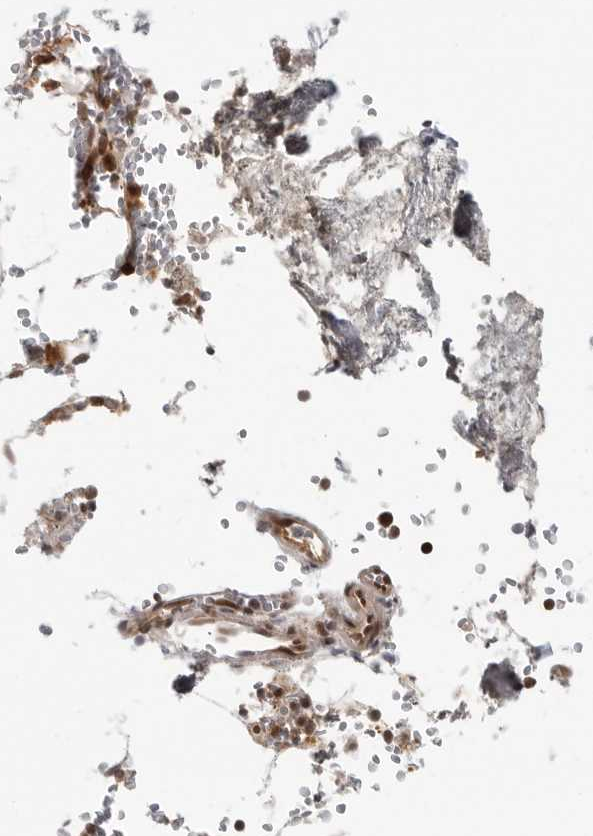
{"staining": {"intensity": "moderate", "quantity": ">75%", "location": "cytoplasmic/membranous,nuclear"}, "tissue": "bone marrow", "cell_type": "Hematopoietic cells", "image_type": "normal", "snomed": [{"axis": "morphology", "description": "Normal tissue, NOS"}, {"axis": "topography", "description": "Bone marrow"}], "caption": "Protein analysis of normal bone marrow exhibits moderate cytoplasmic/membranous,nuclear positivity in approximately >75% of hematopoietic cells.", "gene": "SZRD1", "patient": {"sex": "male", "age": 70}}